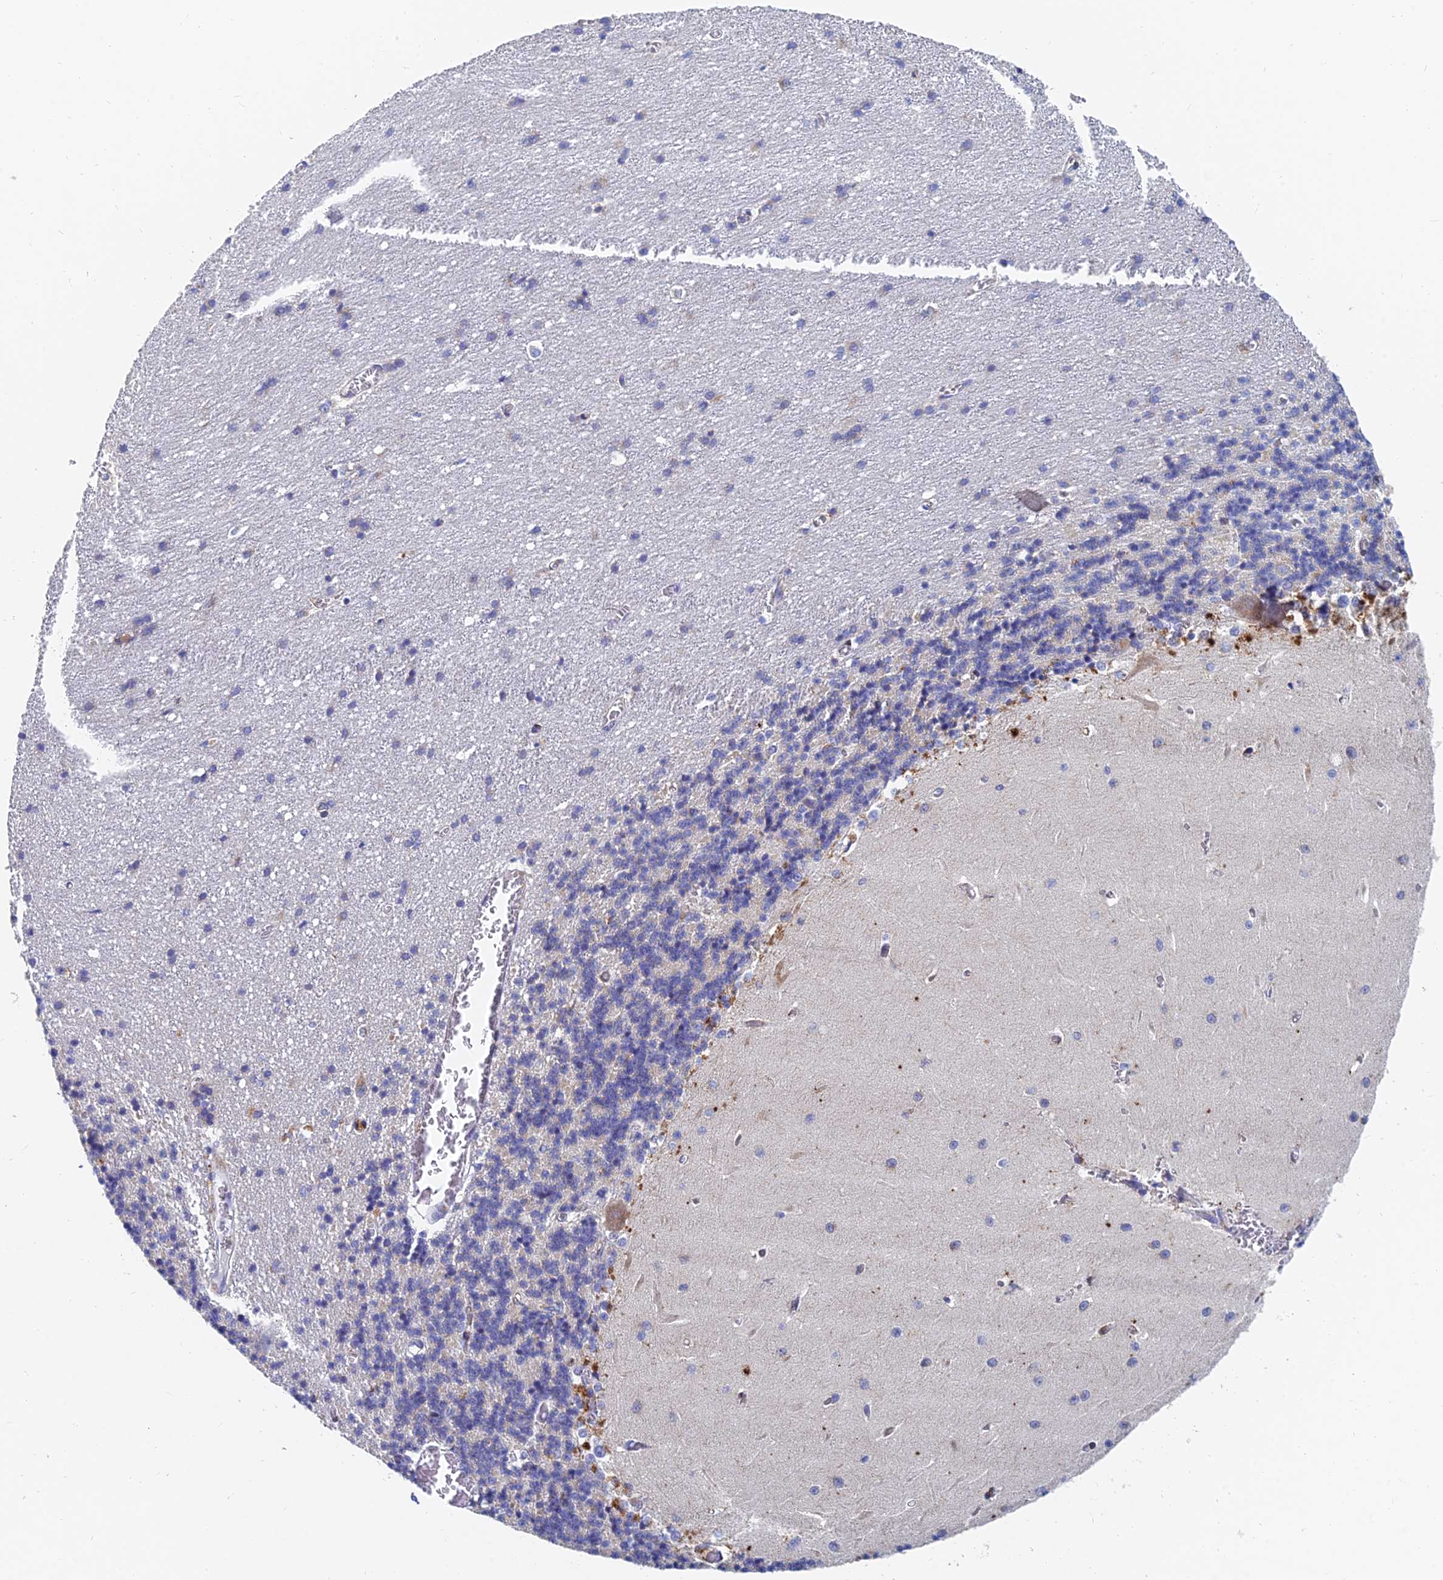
{"staining": {"intensity": "negative", "quantity": "none", "location": "none"}, "tissue": "cerebellum", "cell_type": "Cells in granular layer", "image_type": "normal", "snomed": [{"axis": "morphology", "description": "Normal tissue, NOS"}, {"axis": "topography", "description": "Cerebellum"}], "caption": "DAB immunohistochemical staining of unremarkable human cerebellum displays no significant positivity in cells in granular layer. (Immunohistochemistry, brightfield microscopy, high magnification).", "gene": "SPNS1", "patient": {"sex": "male", "age": 37}}